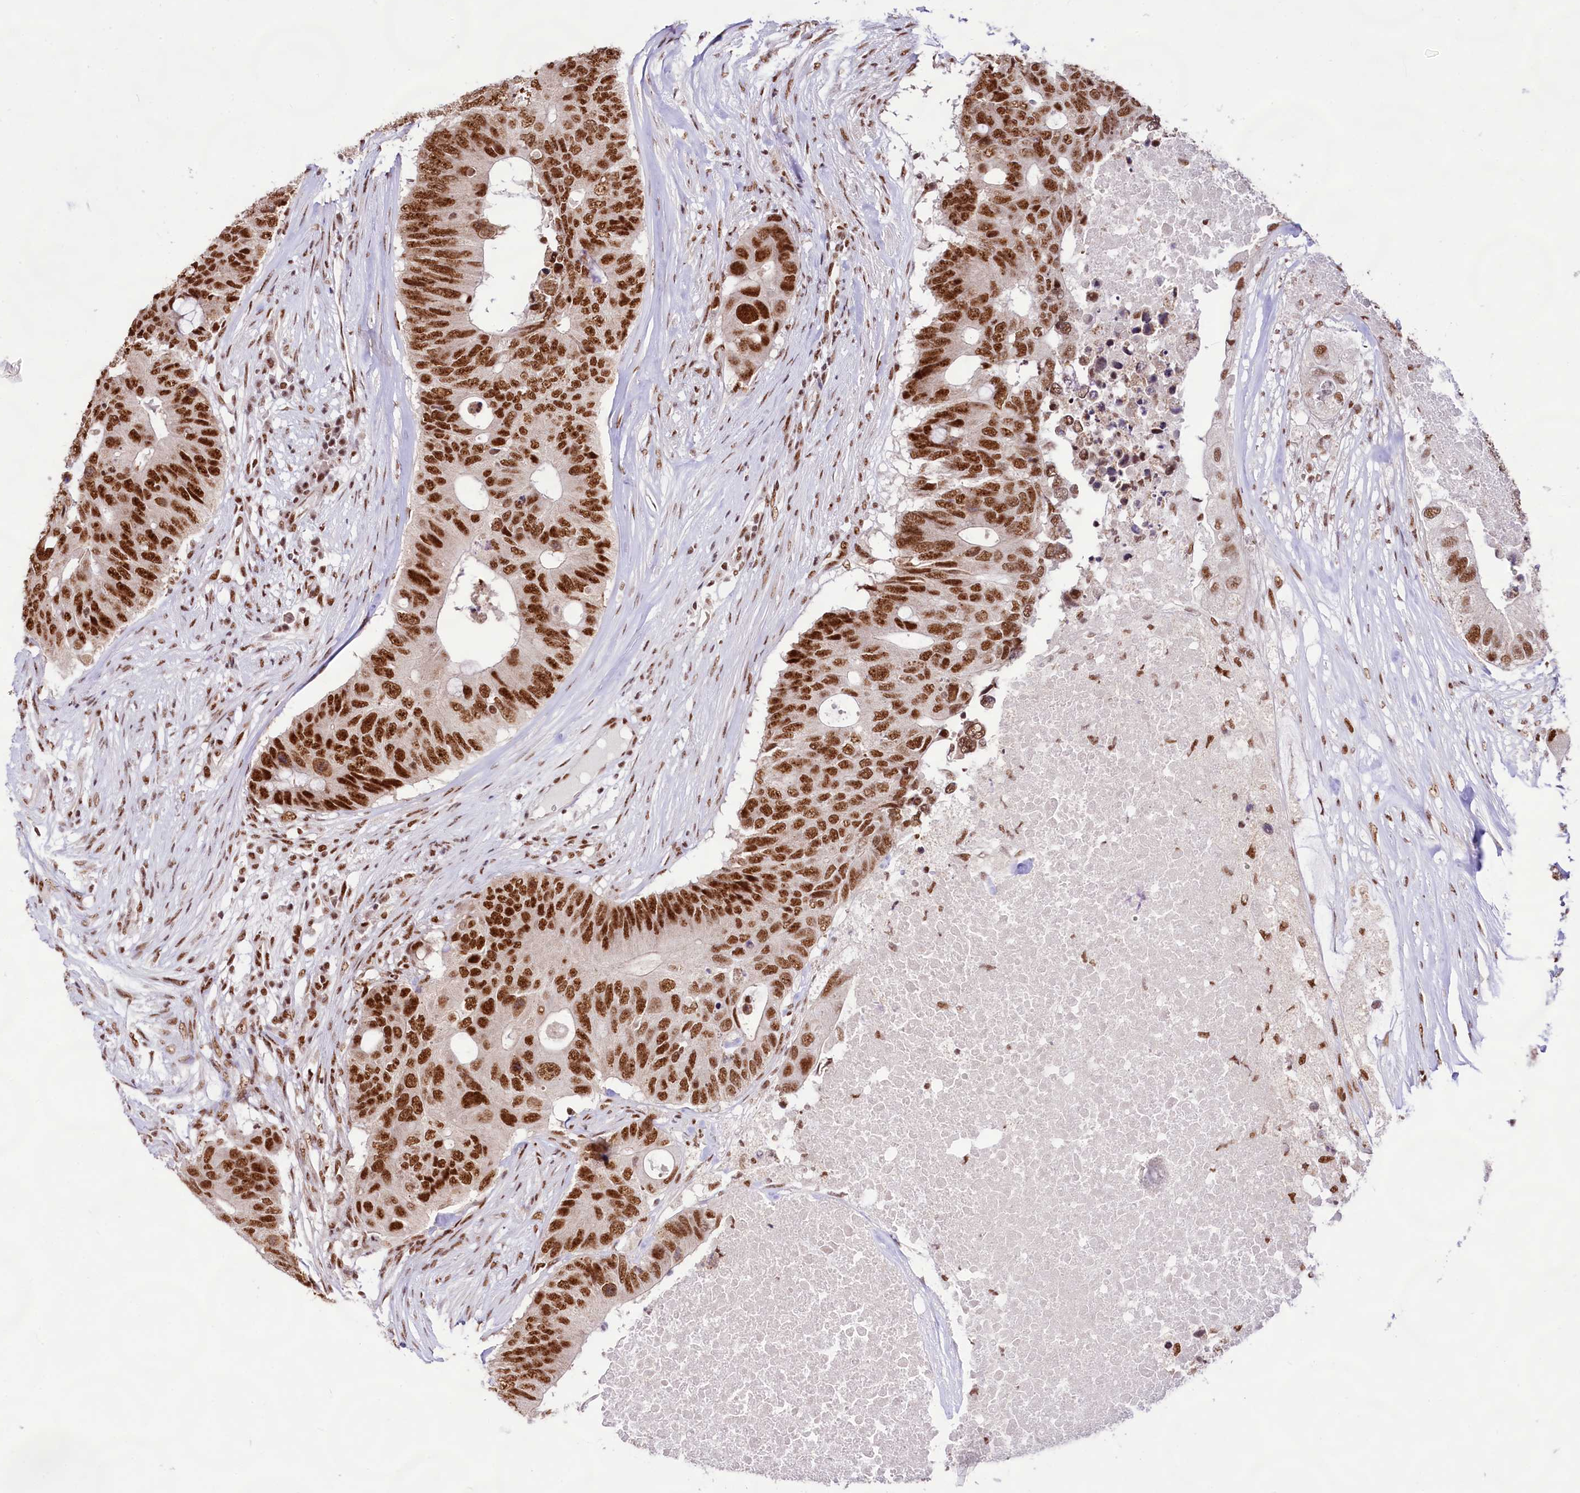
{"staining": {"intensity": "strong", "quantity": ">75%", "location": "nuclear"}, "tissue": "colorectal cancer", "cell_type": "Tumor cells", "image_type": "cancer", "snomed": [{"axis": "morphology", "description": "Adenocarcinoma, NOS"}, {"axis": "topography", "description": "Colon"}], "caption": "Strong nuclear protein positivity is present in about >75% of tumor cells in colorectal cancer. Nuclei are stained in blue.", "gene": "HIRA", "patient": {"sex": "male", "age": 71}}